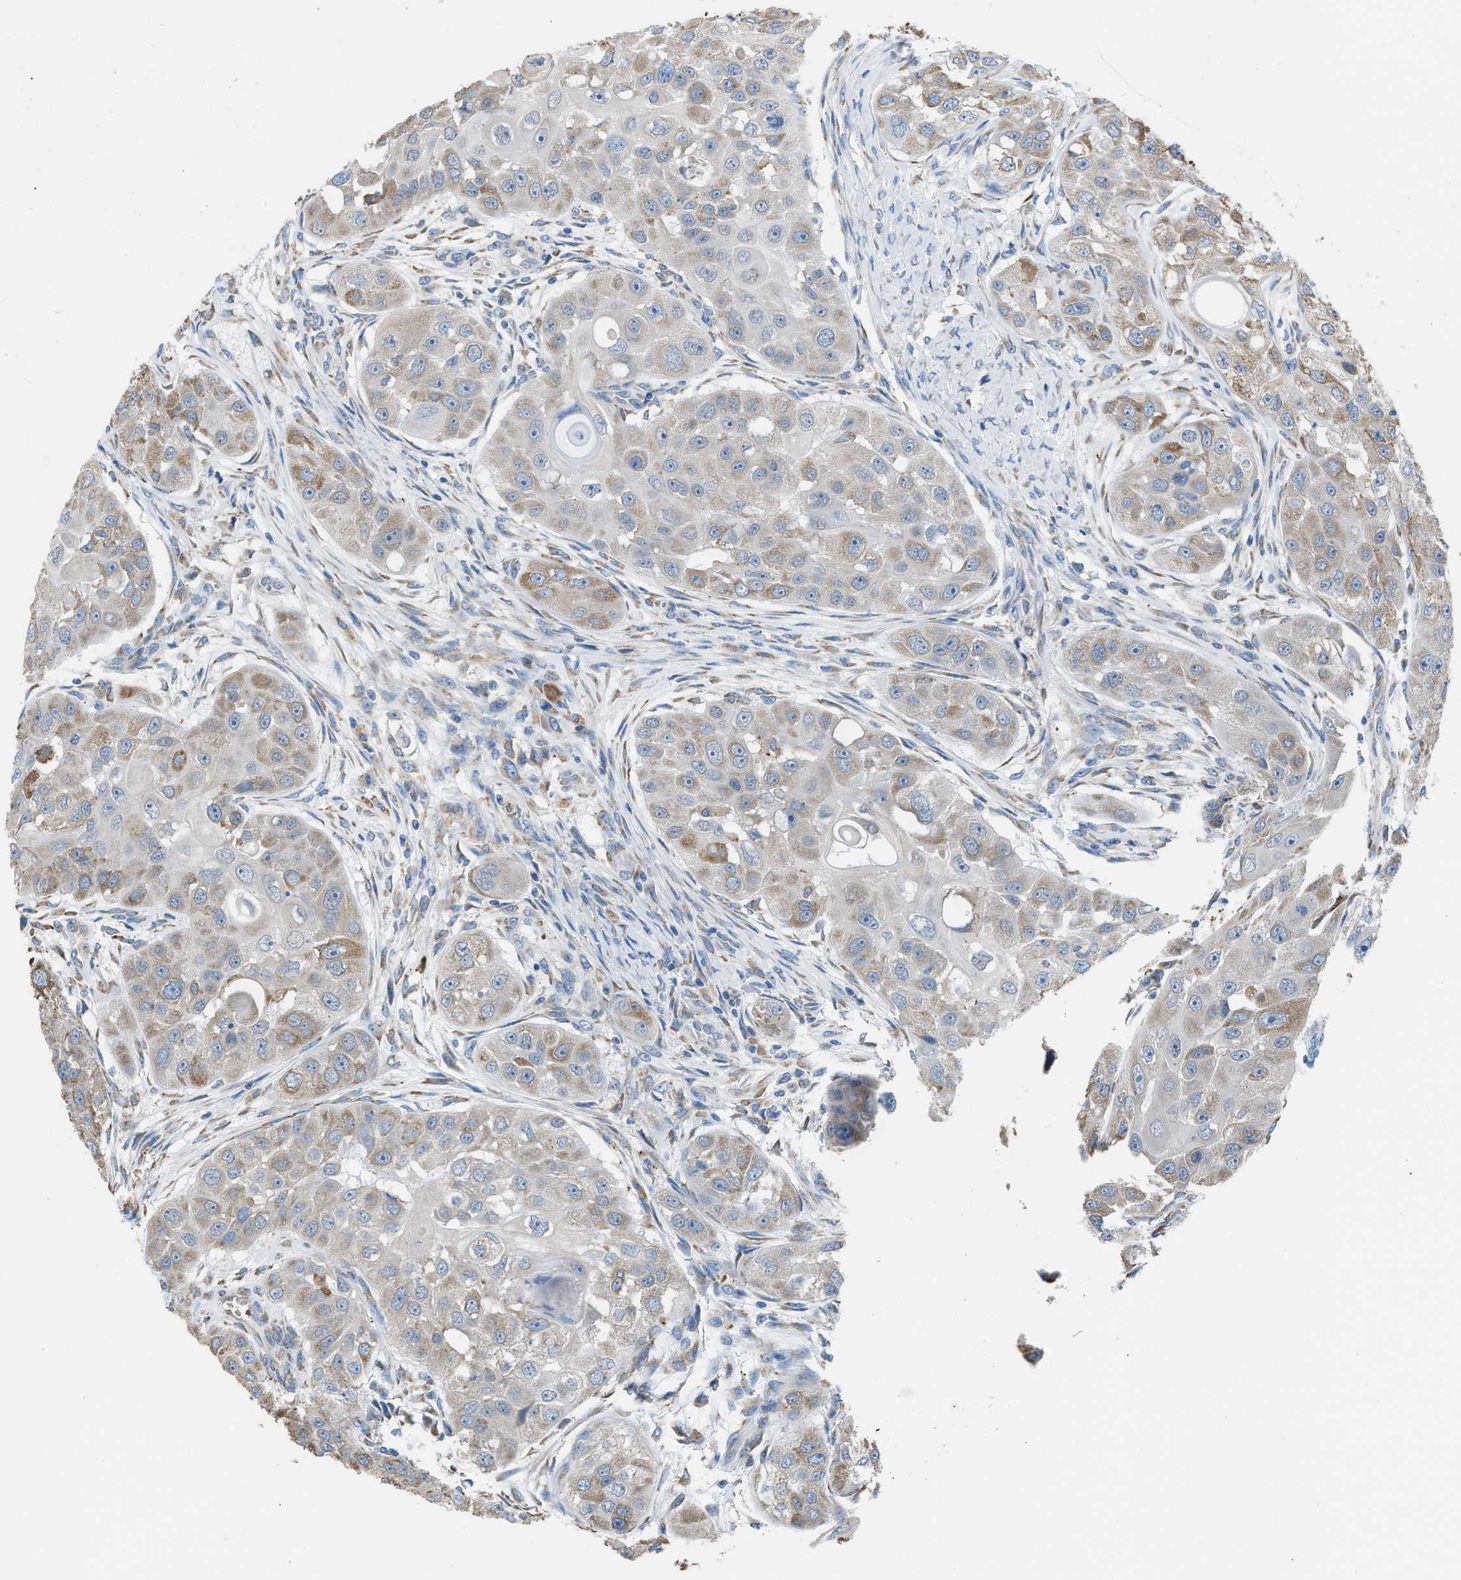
{"staining": {"intensity": "weak", "quantity": "<25%", "location": "cytoplasmic/membranous"}, "tissue": "head and neck cancer", "cell_type": "Tumor cells", "image_type": "cancer", "snomed": [{"axis": "morphology", "description": "Normal tissue, NOS"}, {"axis": "morphology", "description": "Squamous cell carcinoma, NOS"}, {"axis": "topography", "description": "Skeletal muscle"}, {"axis": "topography", "description": "Head-Neck"}], "caption": "Histopathology image shows no significant protein positivity in tumor cells of head and neck squamous cell carcinoma.", "gene": "CA3", "patient": {"sex": "male", "age": 51}}